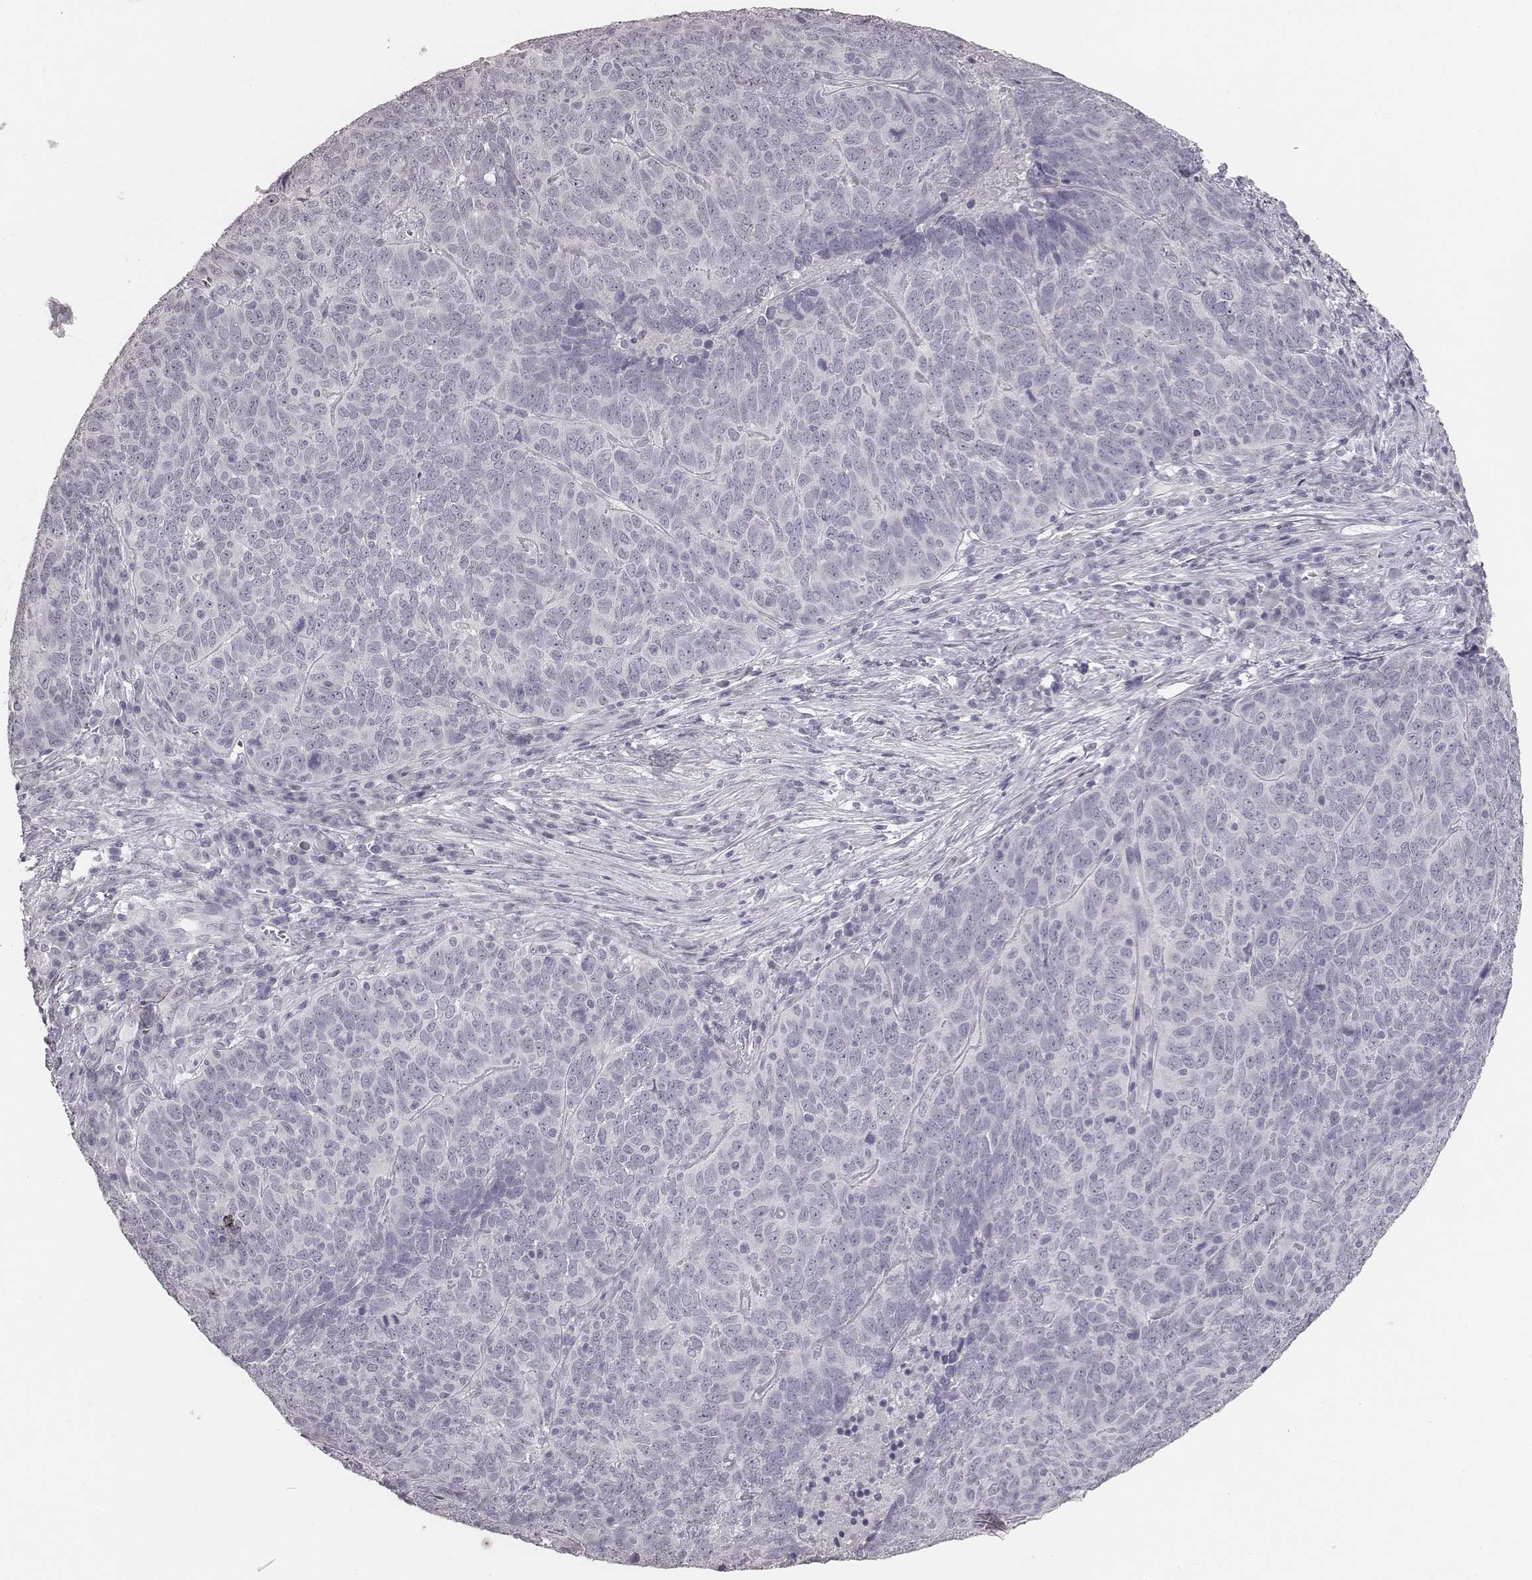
{"staining": {"intensity": "negative", "quantity": "none", "location": "none"}, "tissue": "skin cancer", "cell_type": "Tumor cells", "image_type": "cancer", "snomed": [{"axis": "morphology", "description": "Squamous cell carcinoma, NOS"}, {"axis": "topography", "description": "Skin"}, {"axis": "topography", "description": "Anal"}], "caption": "Immunohistochemical staining of human skin cancer (squamous cell carcinoma) displays no significant expression in tumor cells.", "gene": "CSHL1", "patient": {"sex": "female", "age": 51}}